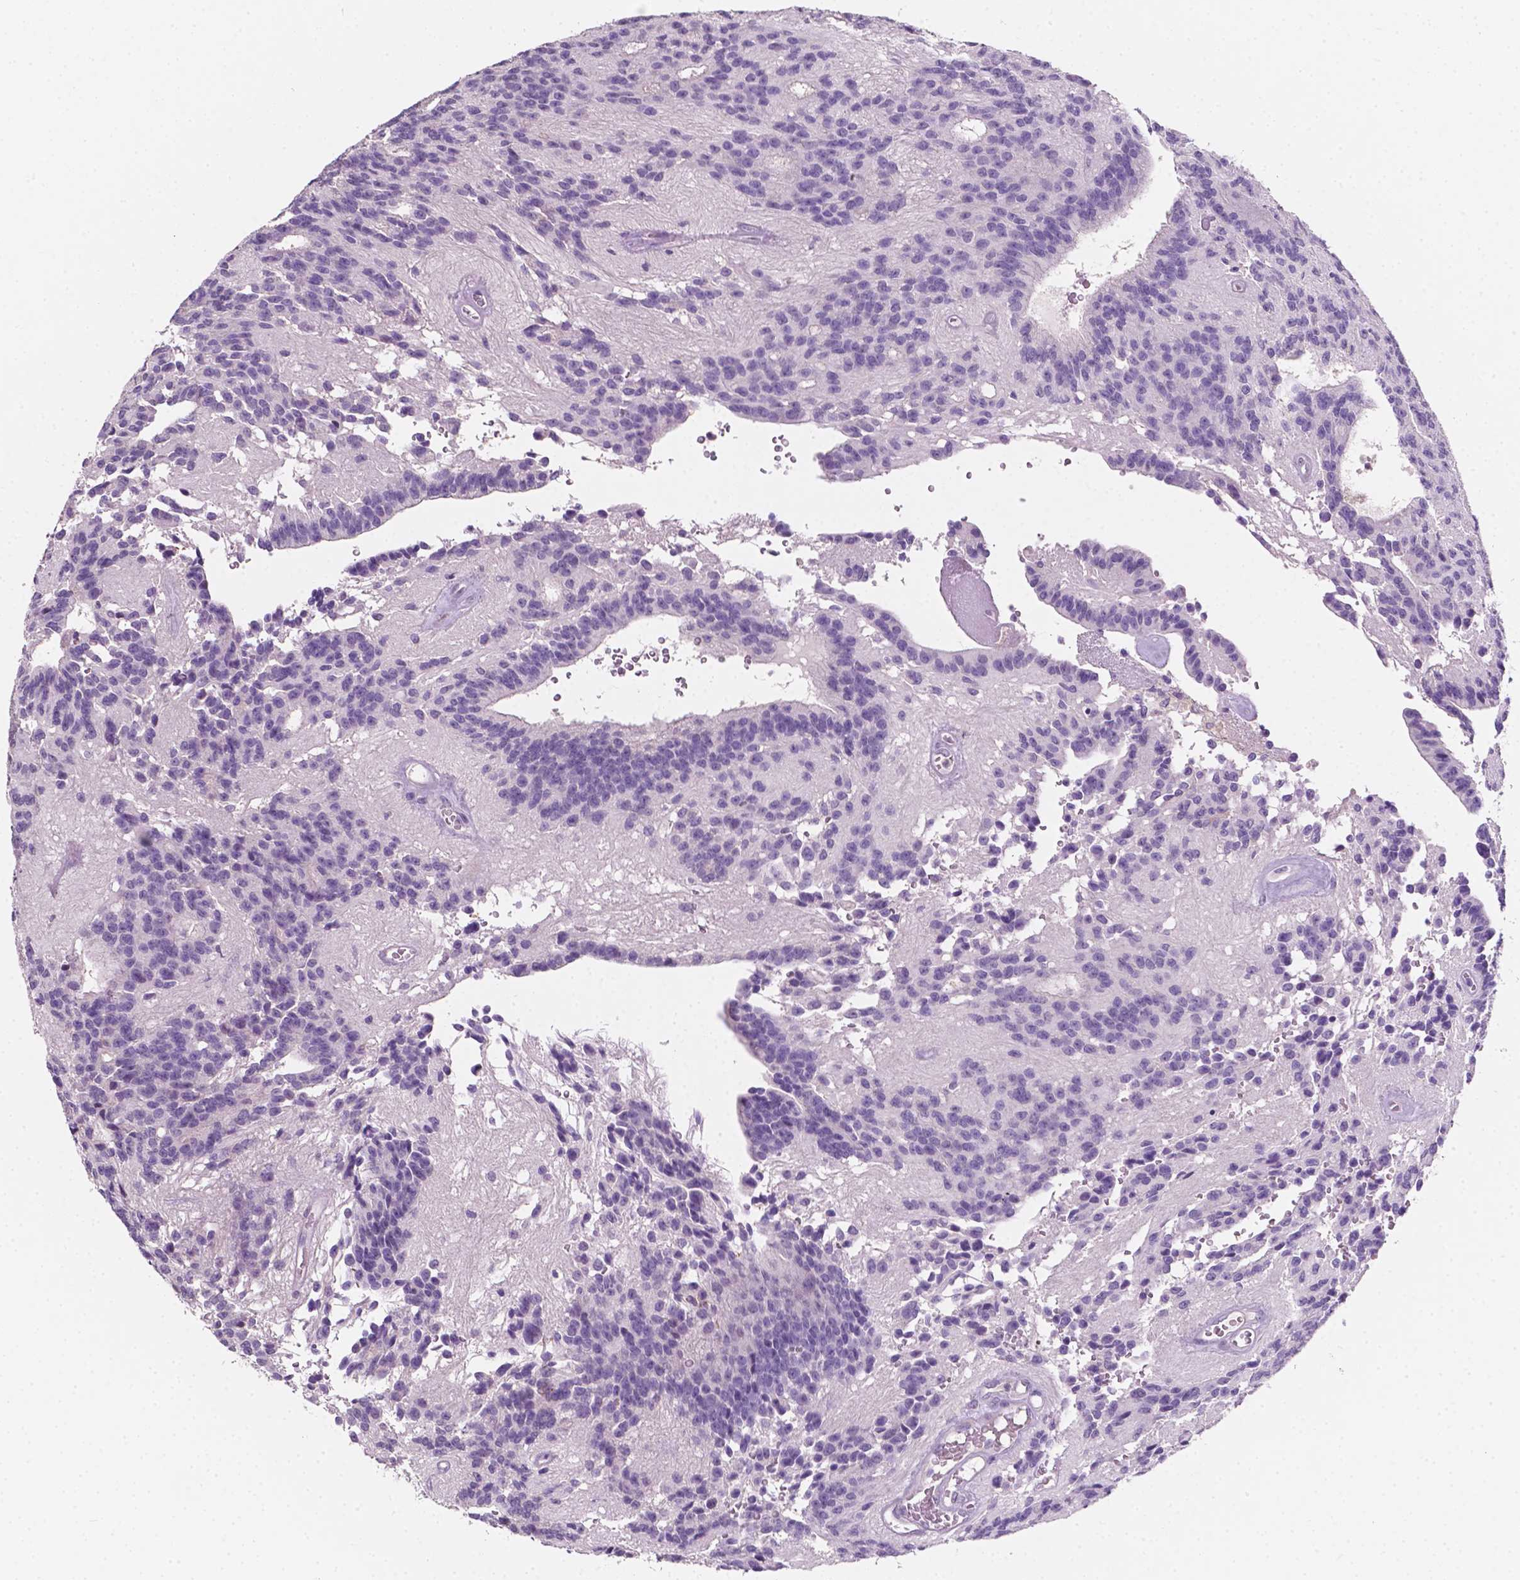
{"staining": {"intensity": "negative", "quantity": "none", "location": "none"}, "tissue": "glioma", "cell_type": "Tumor cells", "image_type": "cancer", "snomed": [{"axis": "morphology", "description": "Glioma, malignant, Low grade"}, {"axis": "topography", "description": "Brain"}], "caption": "The micrograph demonstrates no significant expression in tumor cells of glioma. The staining was performed using DAB to visualize the protein expression in brown, while the nuclei were stained in blue with hematoxylin (Magnification: 20x).", "gene": "EGFR", "patient": {"sex": "male", "age": 31}}